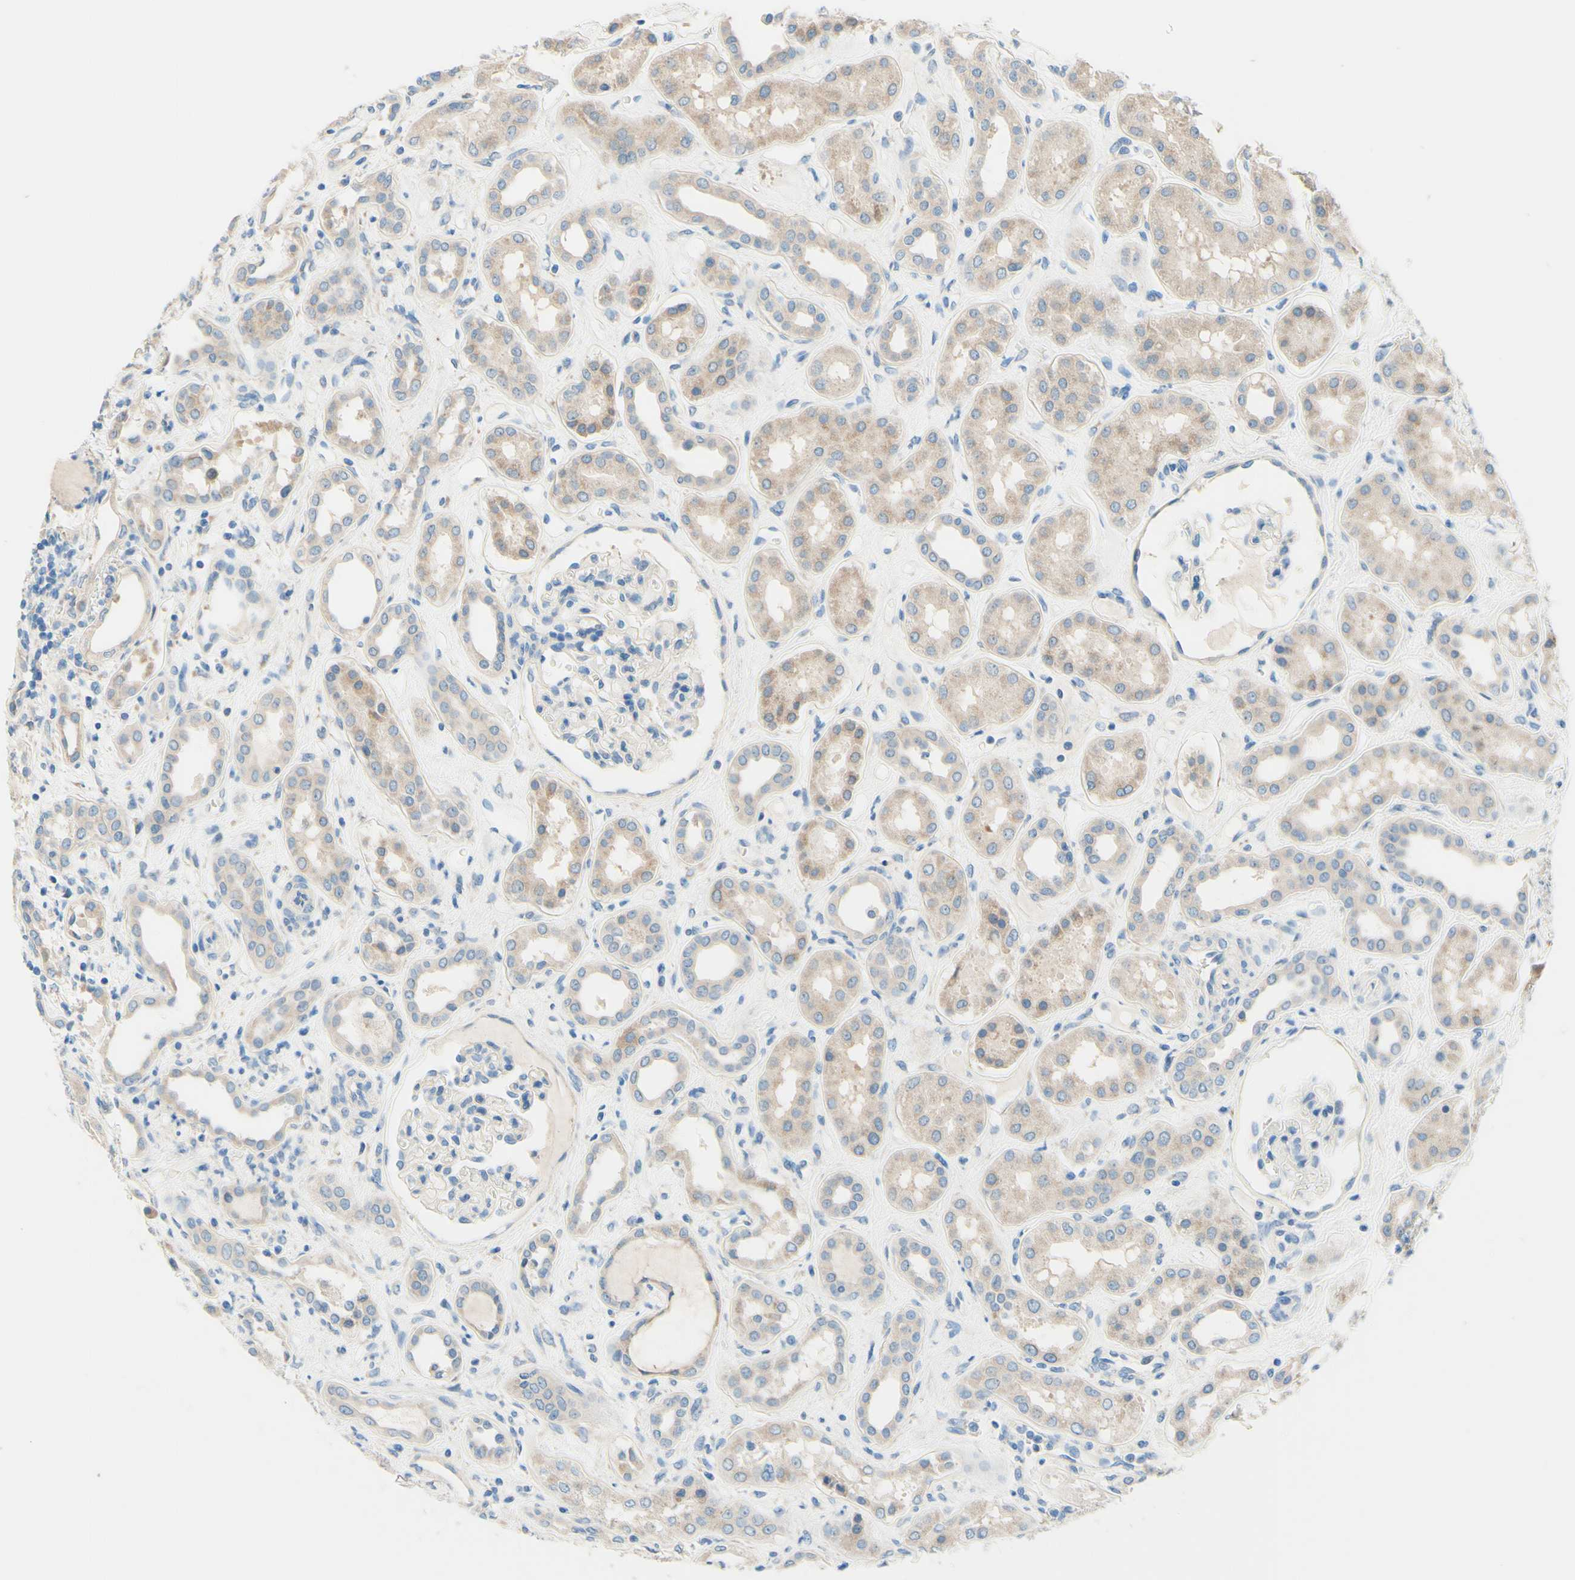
{"staining": {"intensity": "negative", "quantity": "none", "location": "none"}, "tissue": "kidney", "cell_type": "Cells in glomeruli", "image_type": "normal", "snomed": [{"axis": "morphology", "description": "Normal tissue, NOS"}, {"axis": "topography", "description": "Kidney"}], "caption": "An IHC image of unremarkable kidney is shown. There is no staining in cells in glomeruli of kidney. Nuclei are stained in blue.", "gene": "PASD1", "patient": {"sex": "male", "age": 59}}